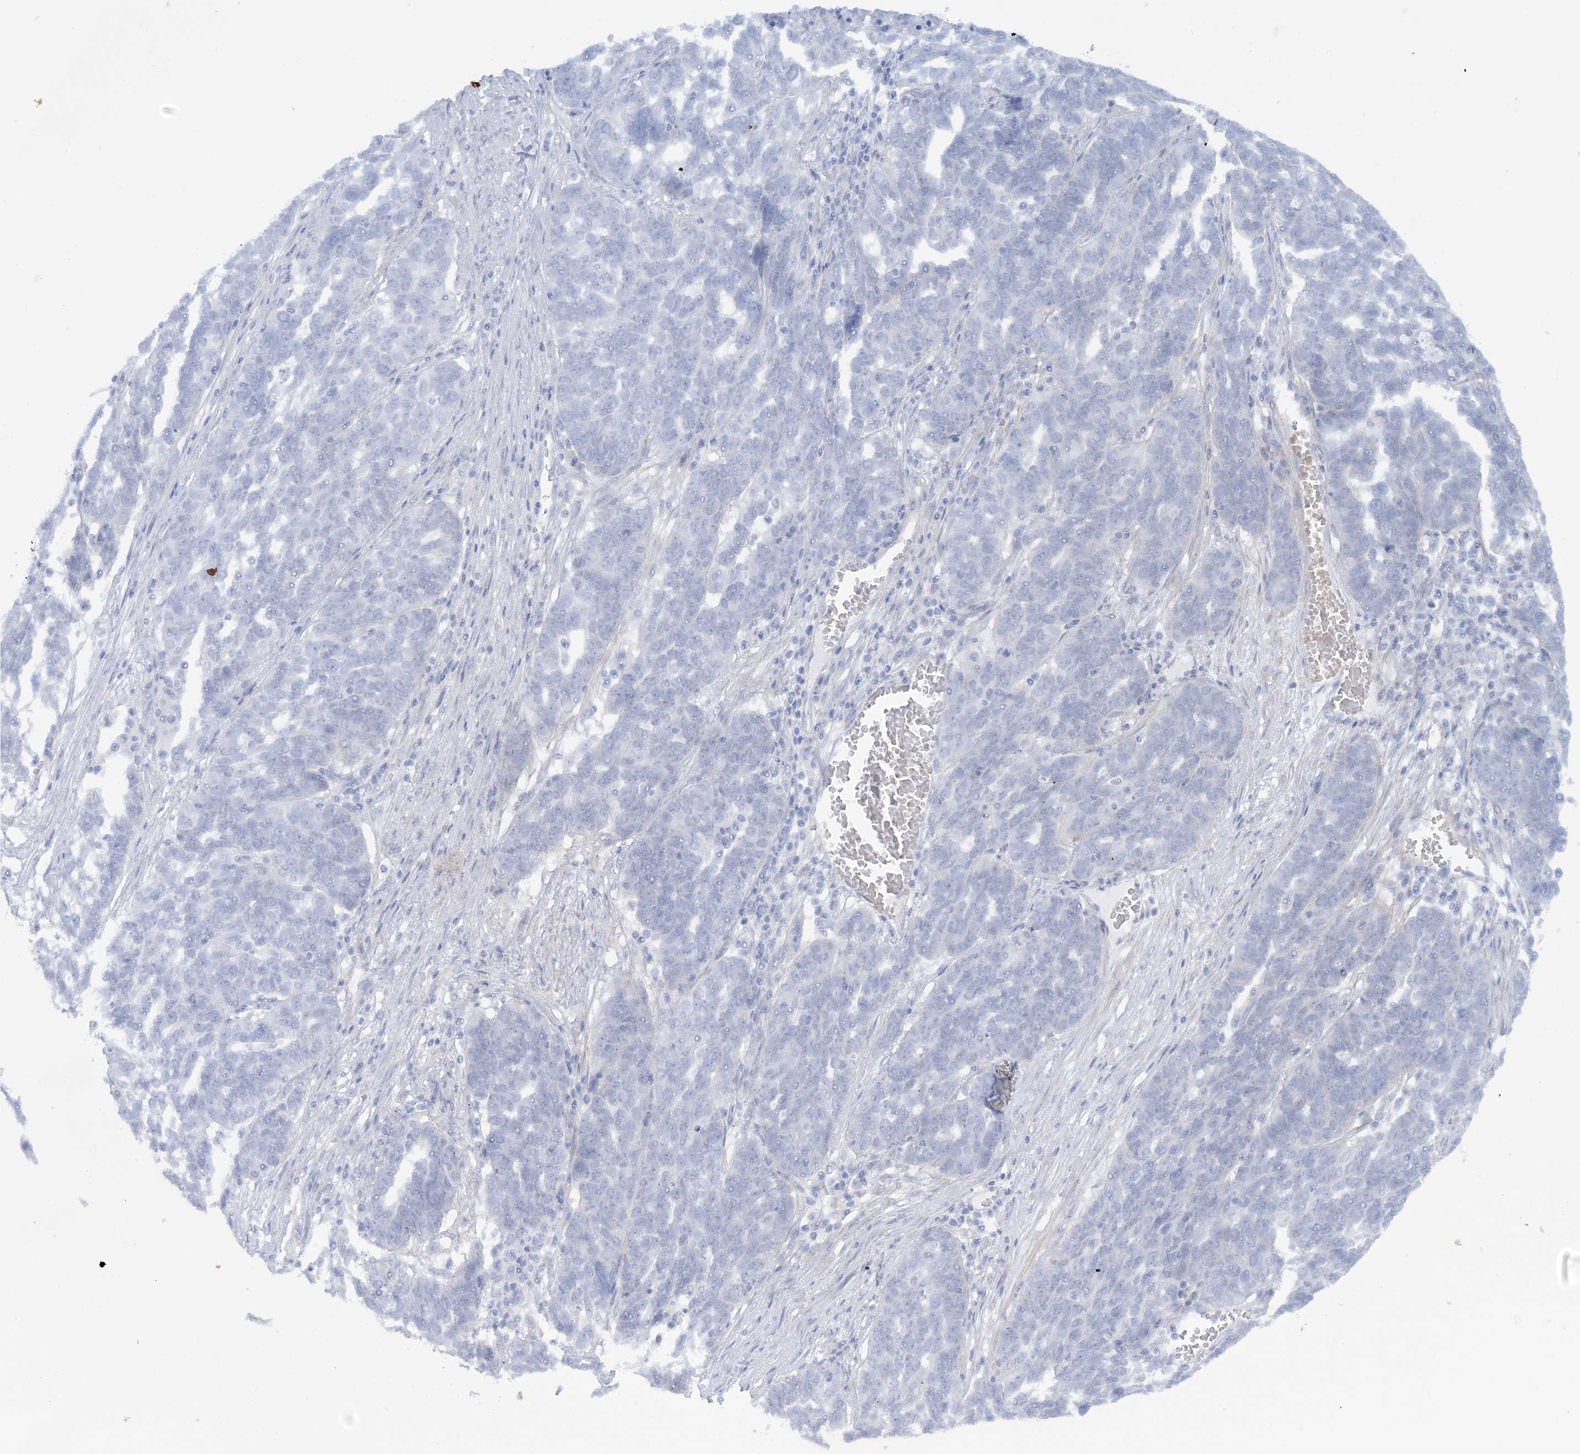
{"staining": {"intensity": "negative", "quantity": "none", "location": "none"}, "tissue": "ovarian cancer", "cell_type": "Tumor cells", "image_type": "cancer", "snomed": [{"axis": "morphology", "description": "Cystadenocarcinoma, serous, NOS"}, {"axis": "topography", "description": "Ovary"}], "caption": "Protein analysis of ovarian cancer (serous cystadenocarcinoma) reveals no significant expression in tumor cells.", "gene": "AGXT", "patient": {"sex": "female", "age": 59}}